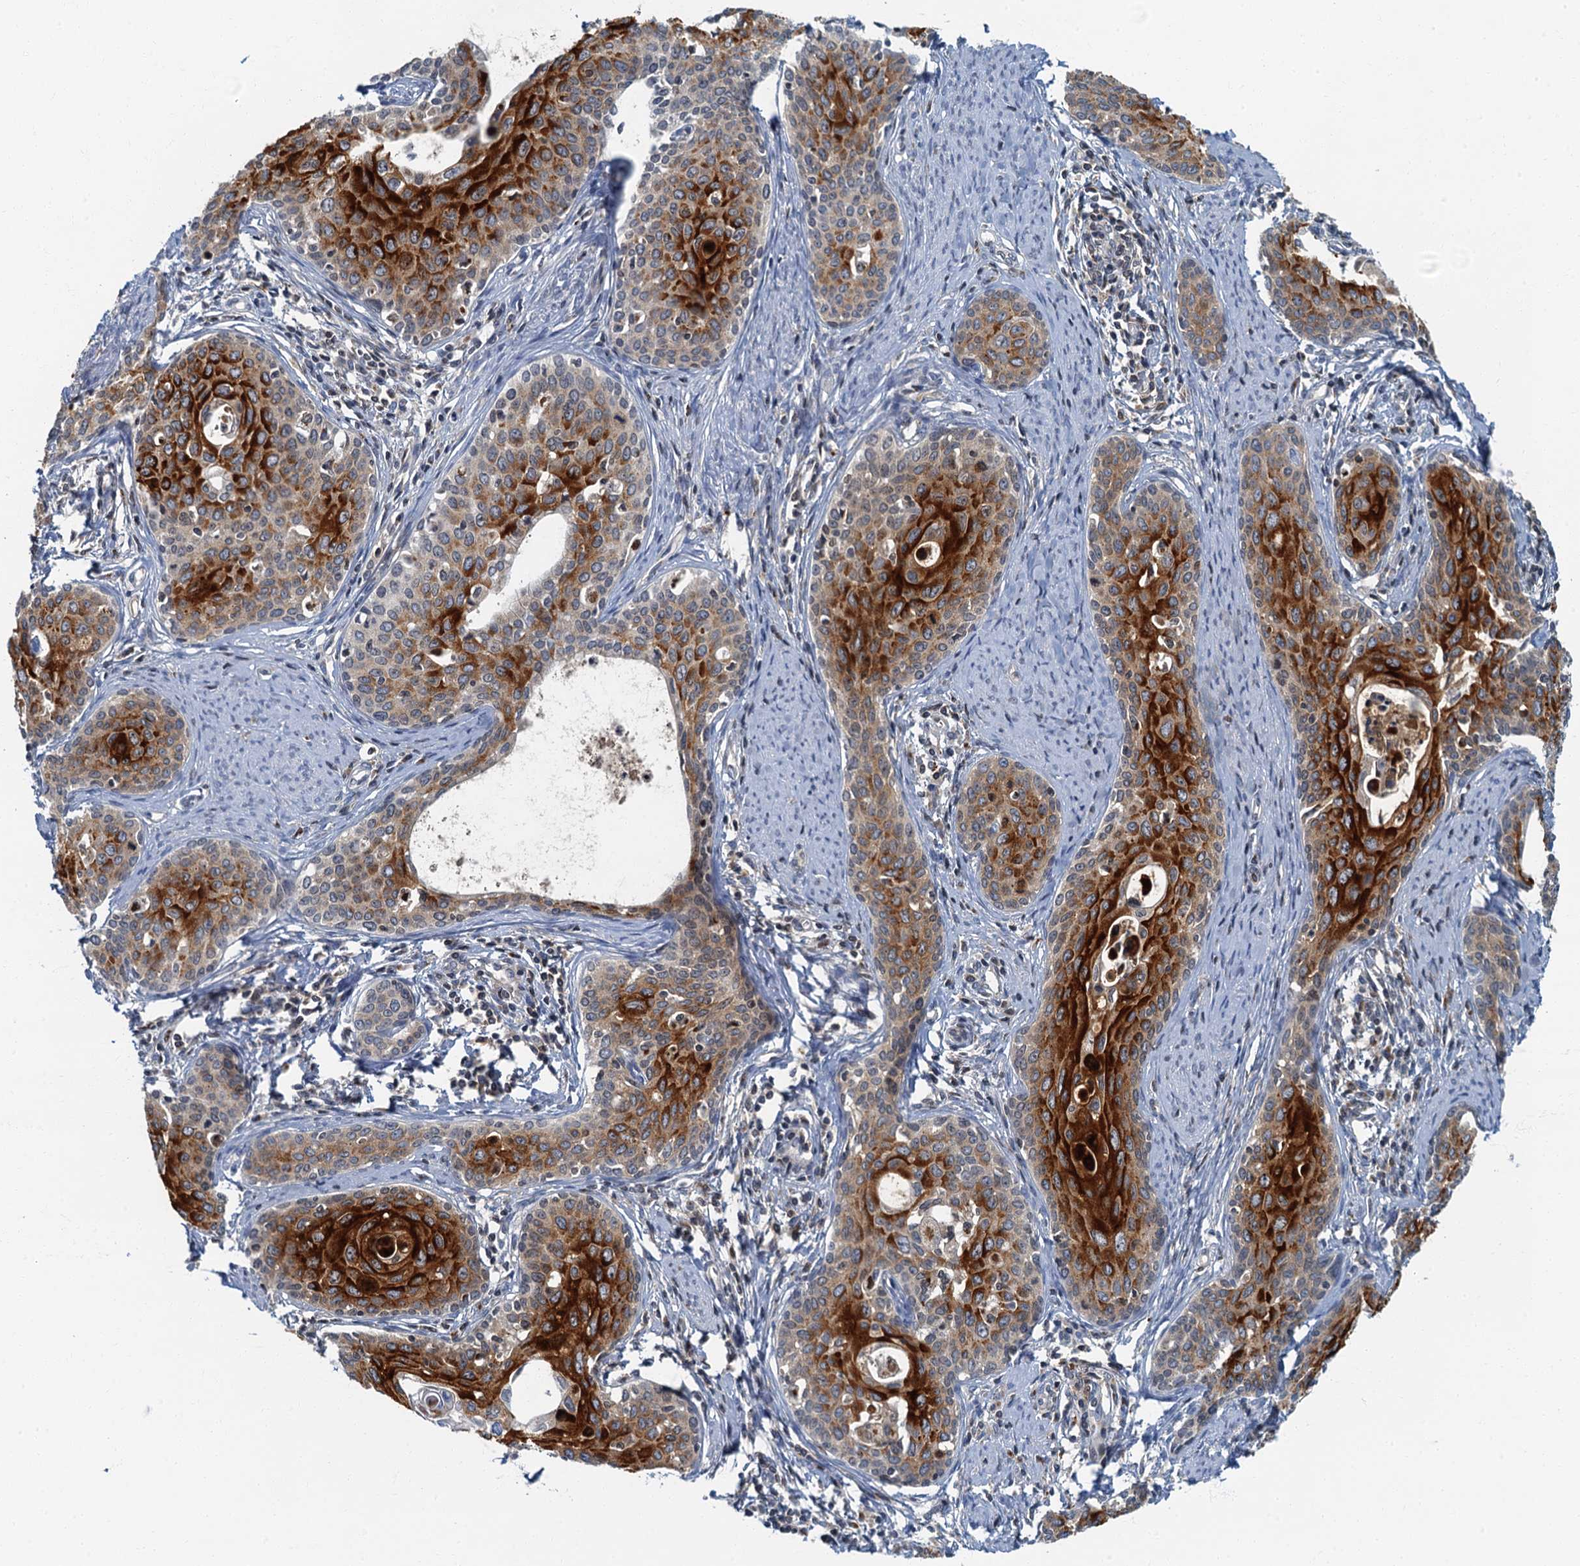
{"staining": {"intensity": "strong", "quantity": ">75%", "location": "cytoplasmic/membranous"}, "tissue": "cervical cancer", "cell_type": "Tumor cells", "image_type": "cancer", "snomed": [{"axis": "morphology", "description": "Squamous cell carcinoma, NOS"}, {"axis": "topography", "description": "Cervix"}], "caption": "Immunohistochemical staining of cervical squamous cell carcinoma demonstrates strong cytoplasmic/membranous protein staining in about >75% of tumor cells.", "gene": "LYPD3", "patient": {"sex": "female", "age": 52}}